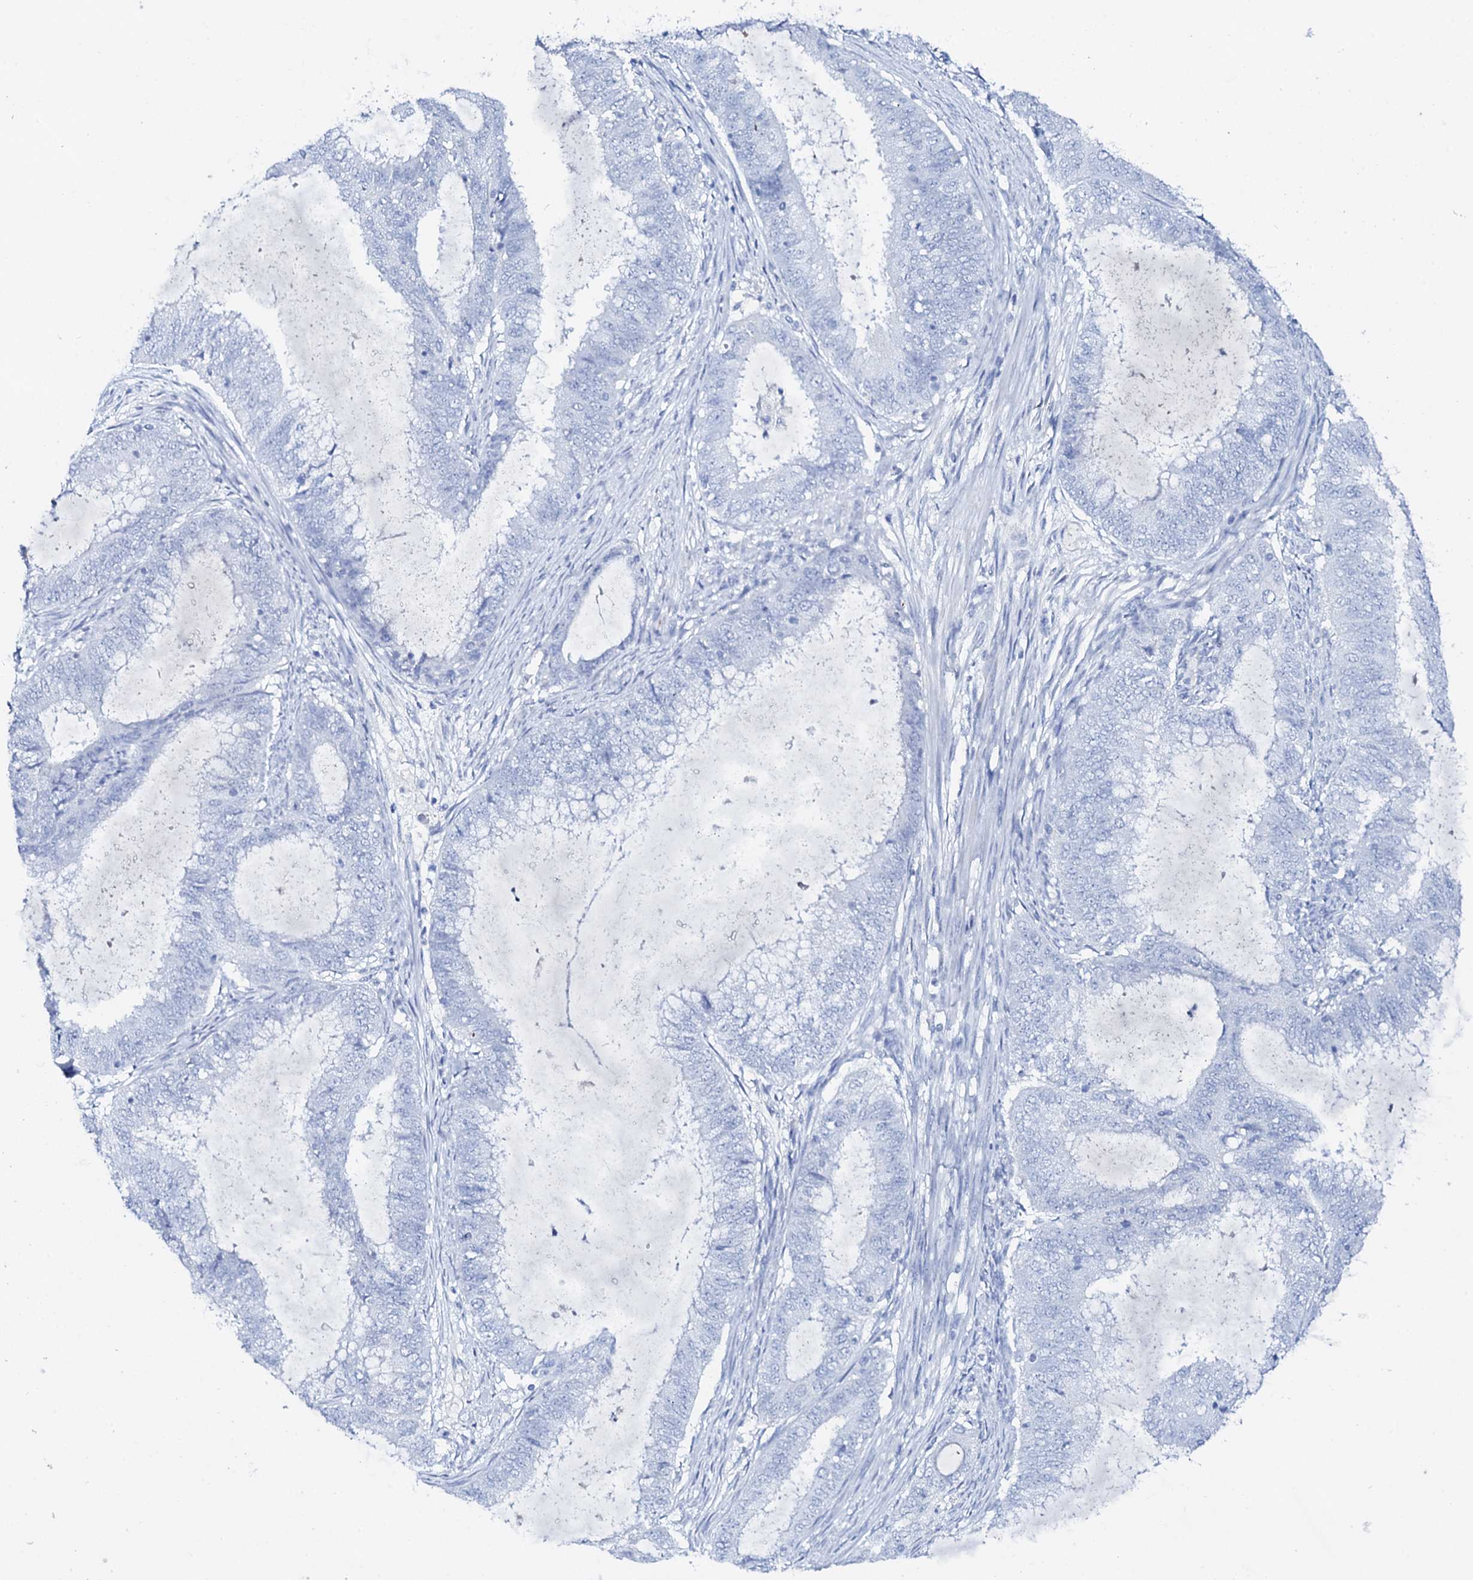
{"staining": {"intensity": "negative", "quantity": "none", "location": "none"}, "tissue": "endometrial cancer", "cell_type": "Tumor cells", "image_type": "cancer", "snomed": [{"axis": "morphology", "description": "Adenocarcinoma, NOS"}, {"axis": "topography", "description": "Endometrium"}], "caption": "Histopathology image shows no significant protein staining in tumor cells of adenocarcinoma (endometrial).", "gene": "FBXL16", "patient": {"sex": "female", "age": 51}}